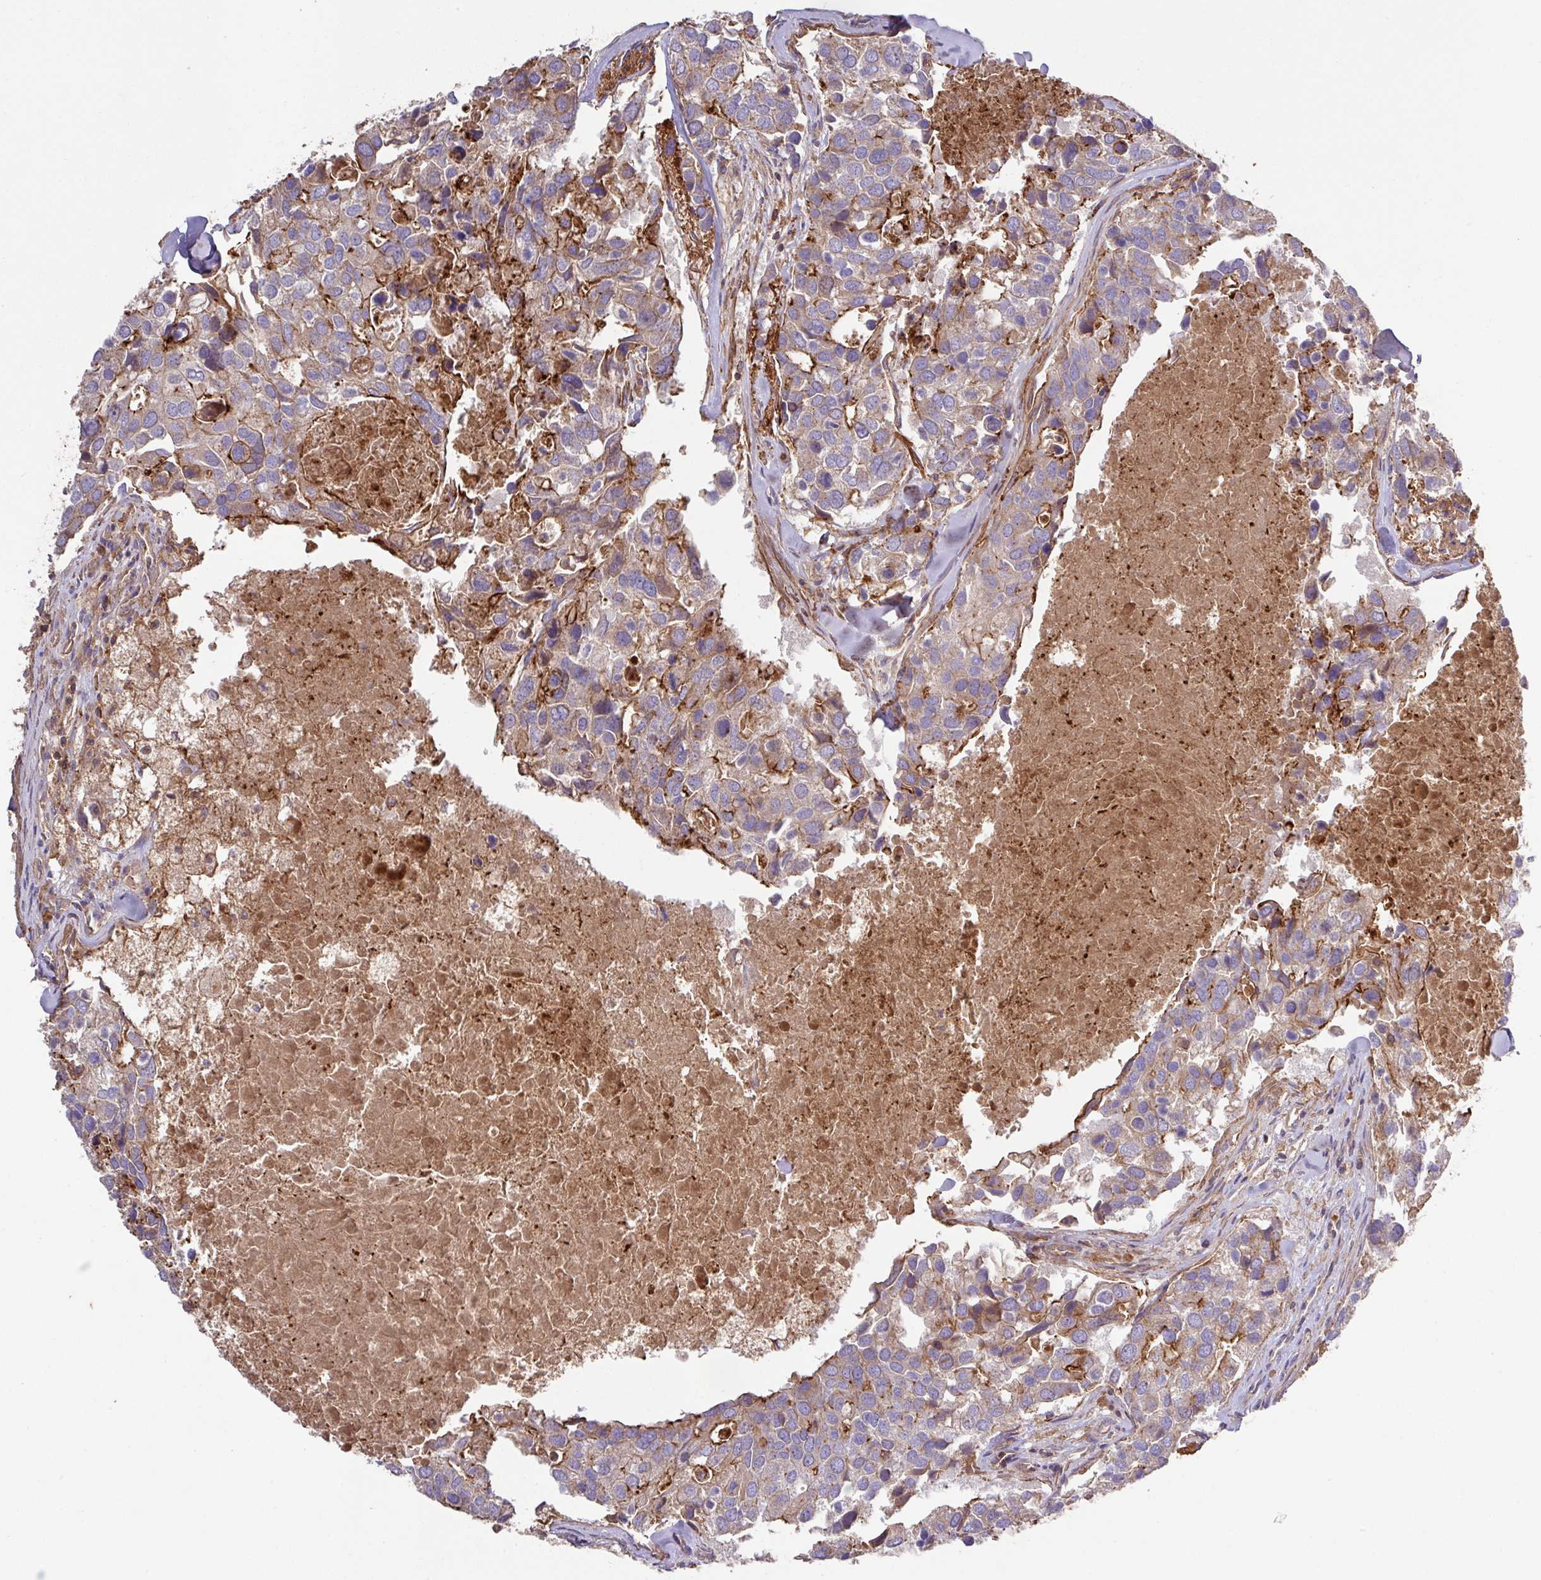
{"staining": {"intensity": "moderate", "quantity": "<25%", "location": "cytoplasmic/membranous"}, "tissue": "breast cancer", "cell_type": "Tumor cells", "image_type": "cancer", "snomed": [{"axis": "morphology", "description": "Duct carcinoma"}, {"axis": "topography", "description": "Breast"}], "caption": "Human breast infiltrating ductal carcinoma stained with a protein marker exhibits moderate staining in tumor cells.", "gene": "RIC1", "patient": {"sex": "female", "age": 83}}